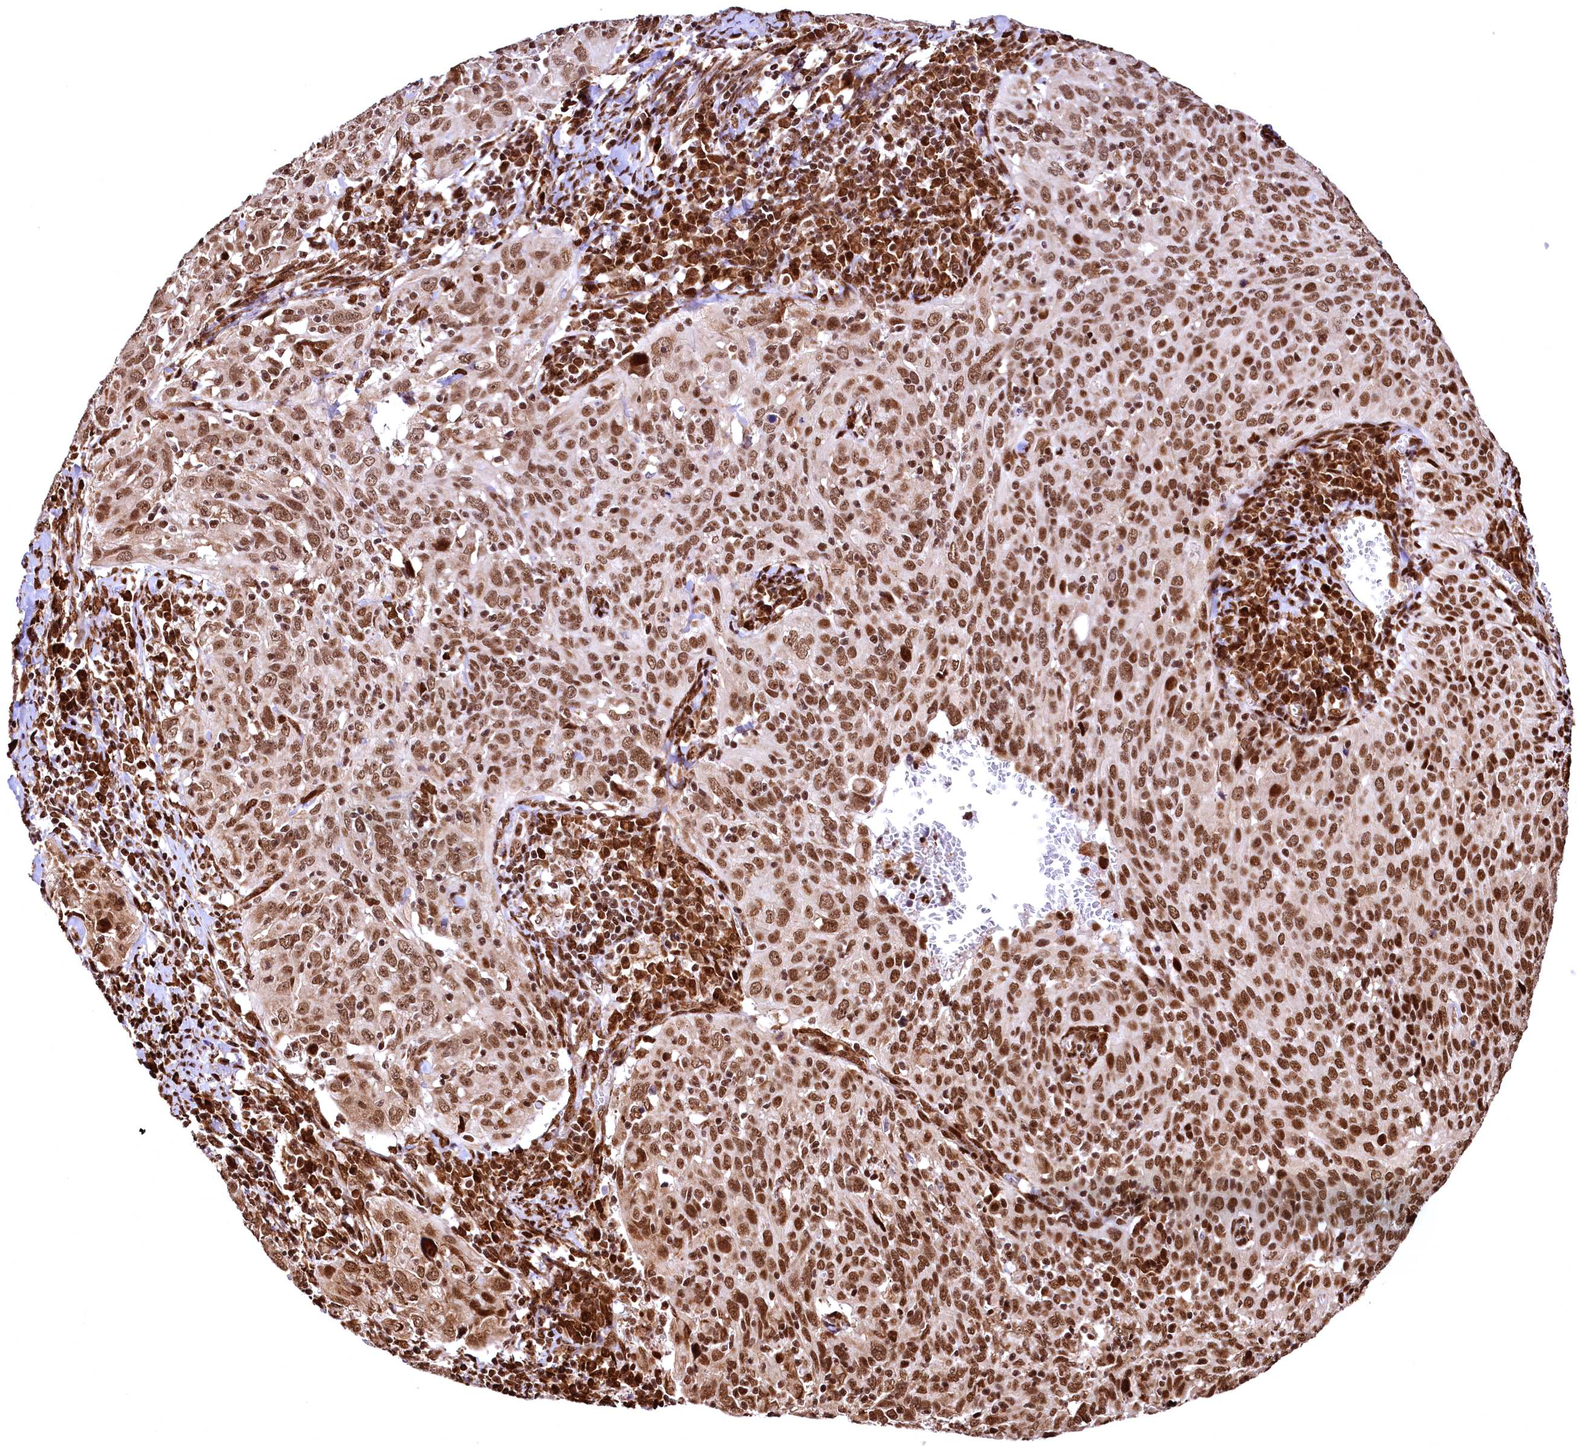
{"staining": {"intensity": "moderate", "quantity": ">75%", "location": "nuclear"}, "tissue": "cervical cancer", "cell_type": "Tumor cells", "image_type": "cancer", "snomed": [{"axis": "morphology", "description": "Squamous cell carcinoma, NOS"}, {"axis": "topography", "description": "Cervix"}], "caption": "High-power microscopy captured an IHC image of squamous cell carcinoma (cervical), revealing moderate nuclear expression in approximately >75% of tumor cells. (IHC, brightfield microscopy, high magnification).", "gene": "PDS5B", "patient": {"sex": "female", "age": 31}}